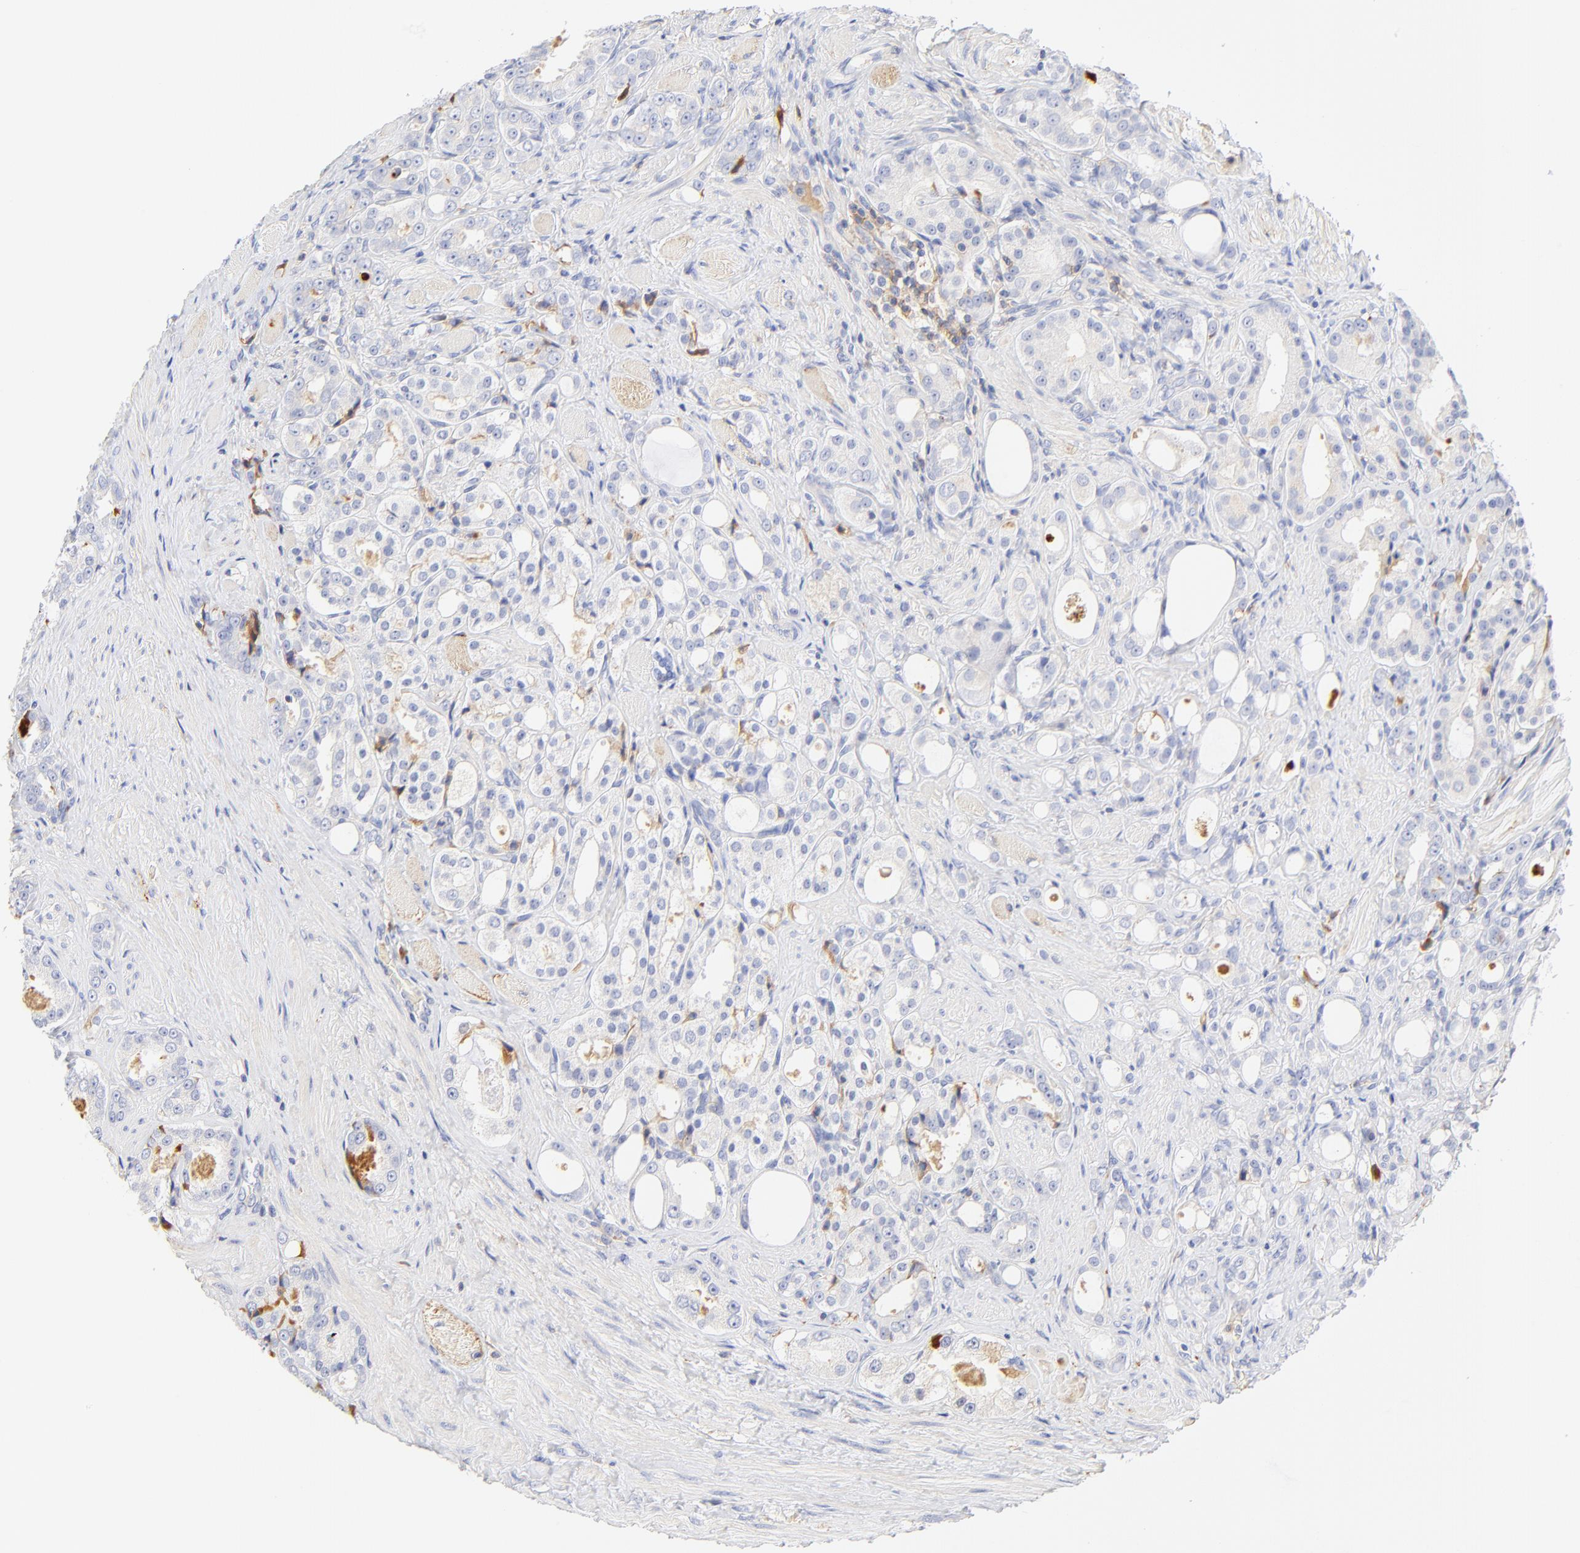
{"staining": {"intensity": "negative", "quantity": "none", "location": "none"}, "tissue": "prostate cancer", "cell_type": "Tumor cells", "image_type": "cancer", "snomed": [{"axis": "morphology", "description": "Adenocarcinoma, Medium grade"}, {"axis": "topography", "description": "Prostate"}], "caption": "Immunohistochemistry (IHC) photomicrograph of human prostate cancer (medium-grade adenocarcinoma) stained for a protein (brown), which demonstrates no staining in tumor cells. (Stains: DAB (3,3'-diaminobenzidine) IHC with hematoxylin counter stain, Microscopy: brightfield microscopy at high magnification).", "gene": "MDGA2", "patient": {"sex": "male", "age": 60}}